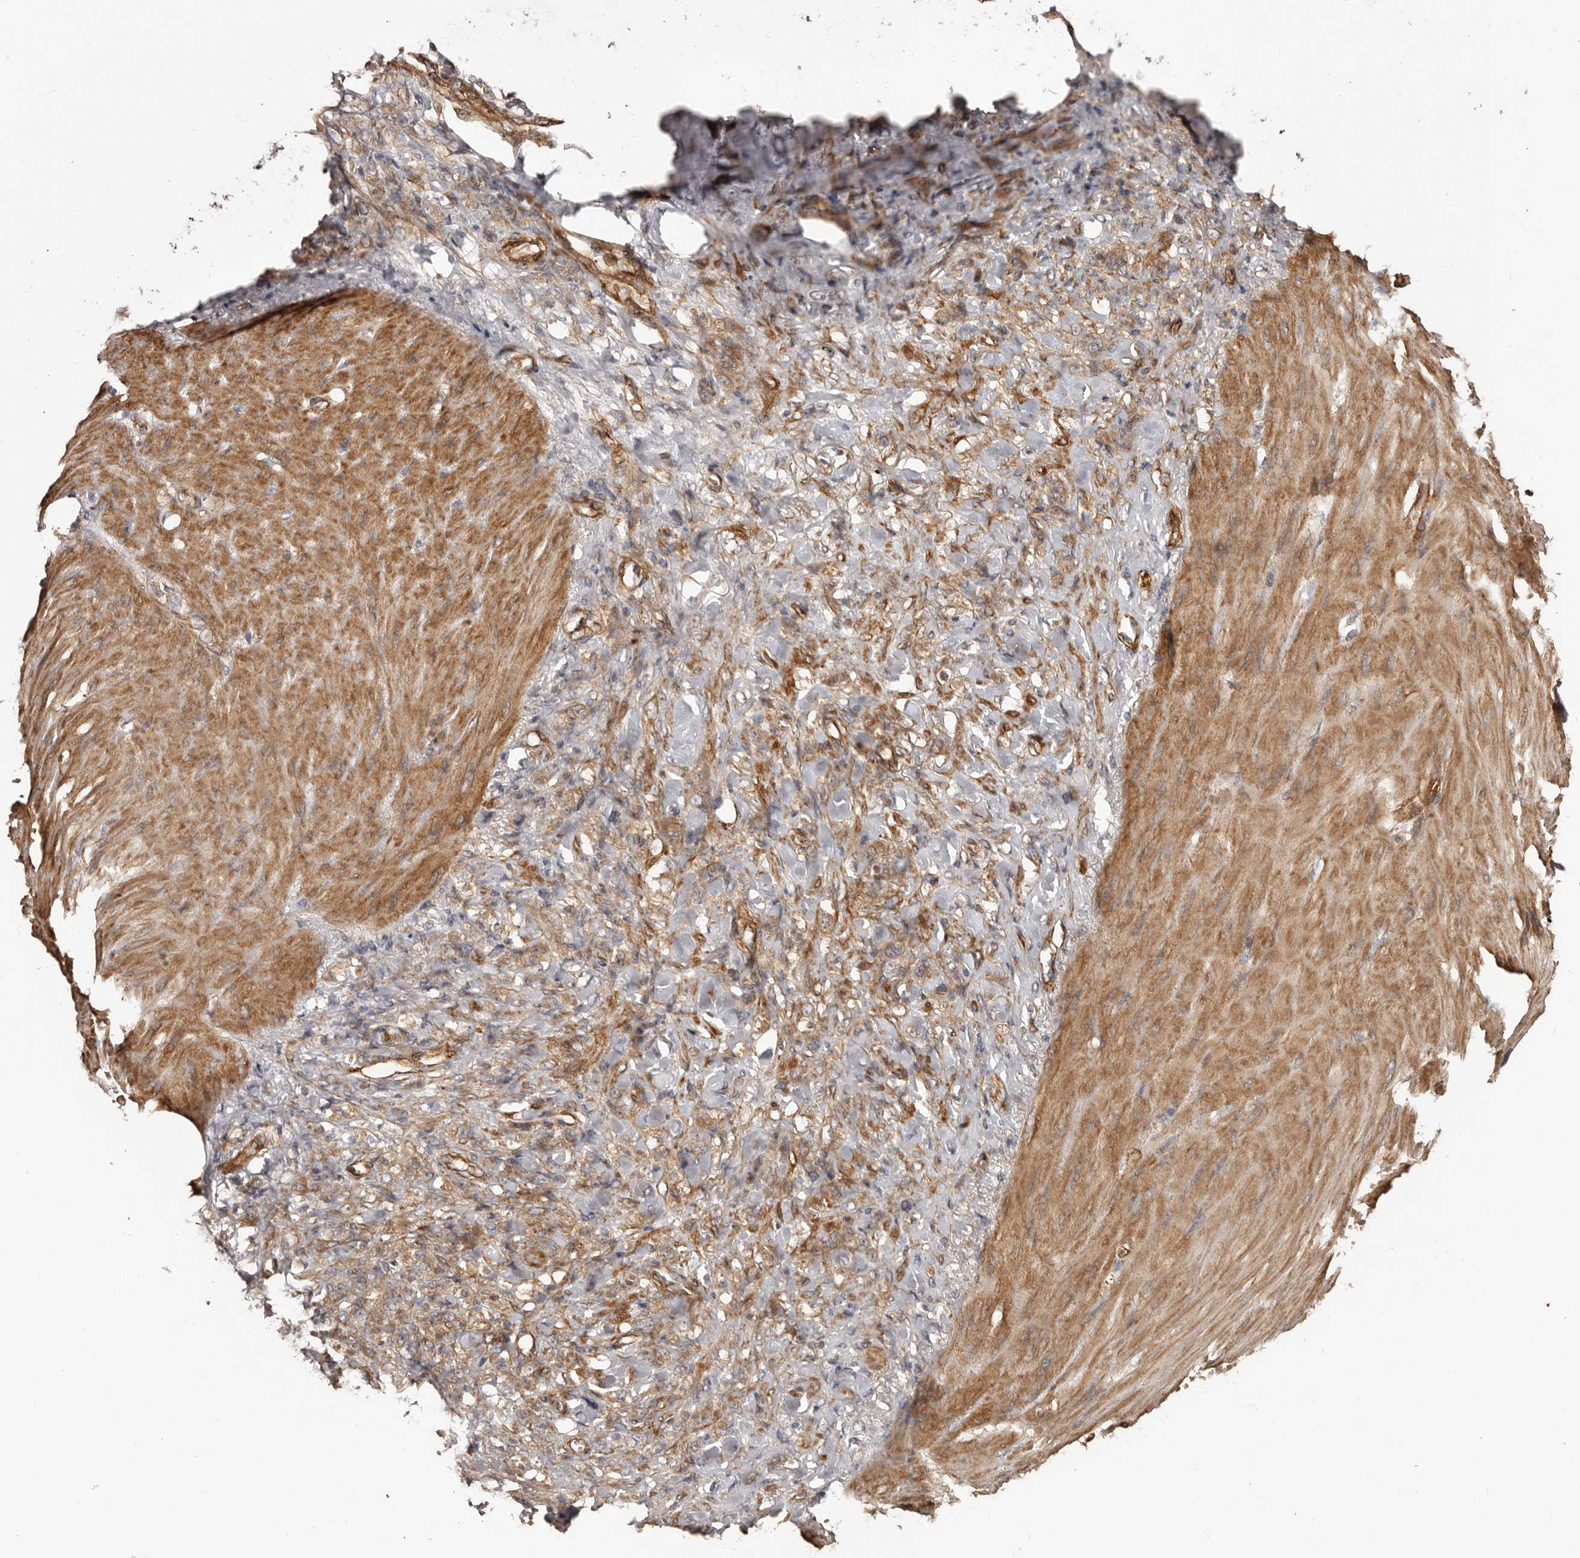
{"staining": {"intensity": "weak", "quantity": ">75%", "location": "cytoplasmic/membranous"}, "tissue": "stomach cancer", "cell_type": "Tumor cells", "image_type": "cancer", "snomed": [{"axis": "morphology", "description": "Normal tissue, NOS"}, {"axis": "morphology", "description": "Adenocarcinoma, NOS"}, {"axis": "topography", "description": "Stomach"}], "caption": "High-power microscopy captured an immunohistochemistry image of adenocarcinoma (stomach), revealing weak cytoplasmic/membranous expression in about >75% of tumor cells. (IHC, brightfield microscopy, high magnification).", "gene": "GTPBP1", "patient": {"sex": "male", "age": 82}}